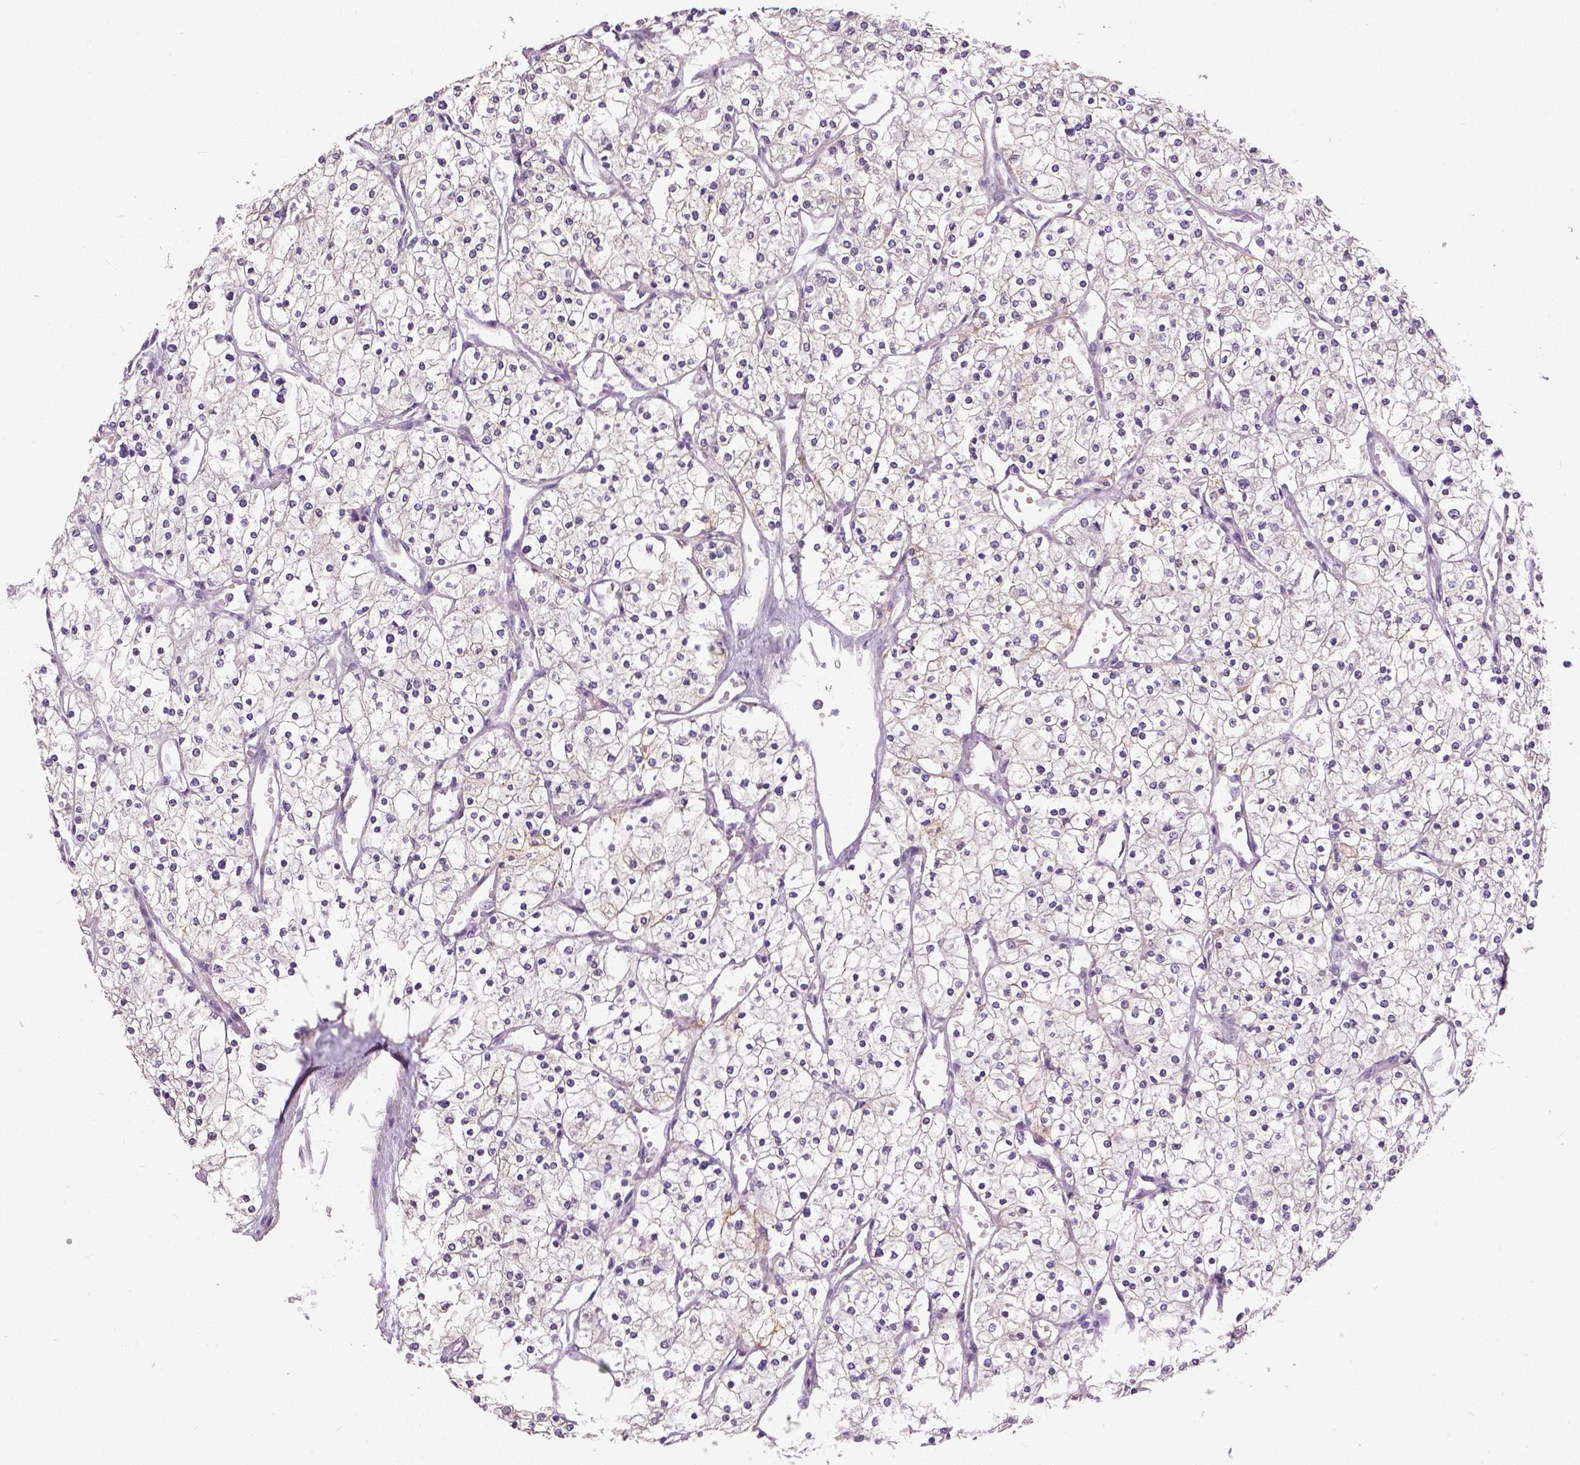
{"staining": {"intensity": "negative", "quantity": "none", "location": "none"}, "tissue": "renal cancer", "cell_type": "Tumor cells", "image_type": "cancer", "snomed": [{"axis": "morphology", "description": "Adenocarcinoma, NOS"}, {"axis": "topography", "description": "Kidney"}], "caption": "Immunohistochemistry histopathology image of human renal cancer (adenocarcinoma) stained for a protein (brown), which reveals no expression in tumor cells.", "gene": "FOXA1", "patient": {"sex": "male", "age": 80}}